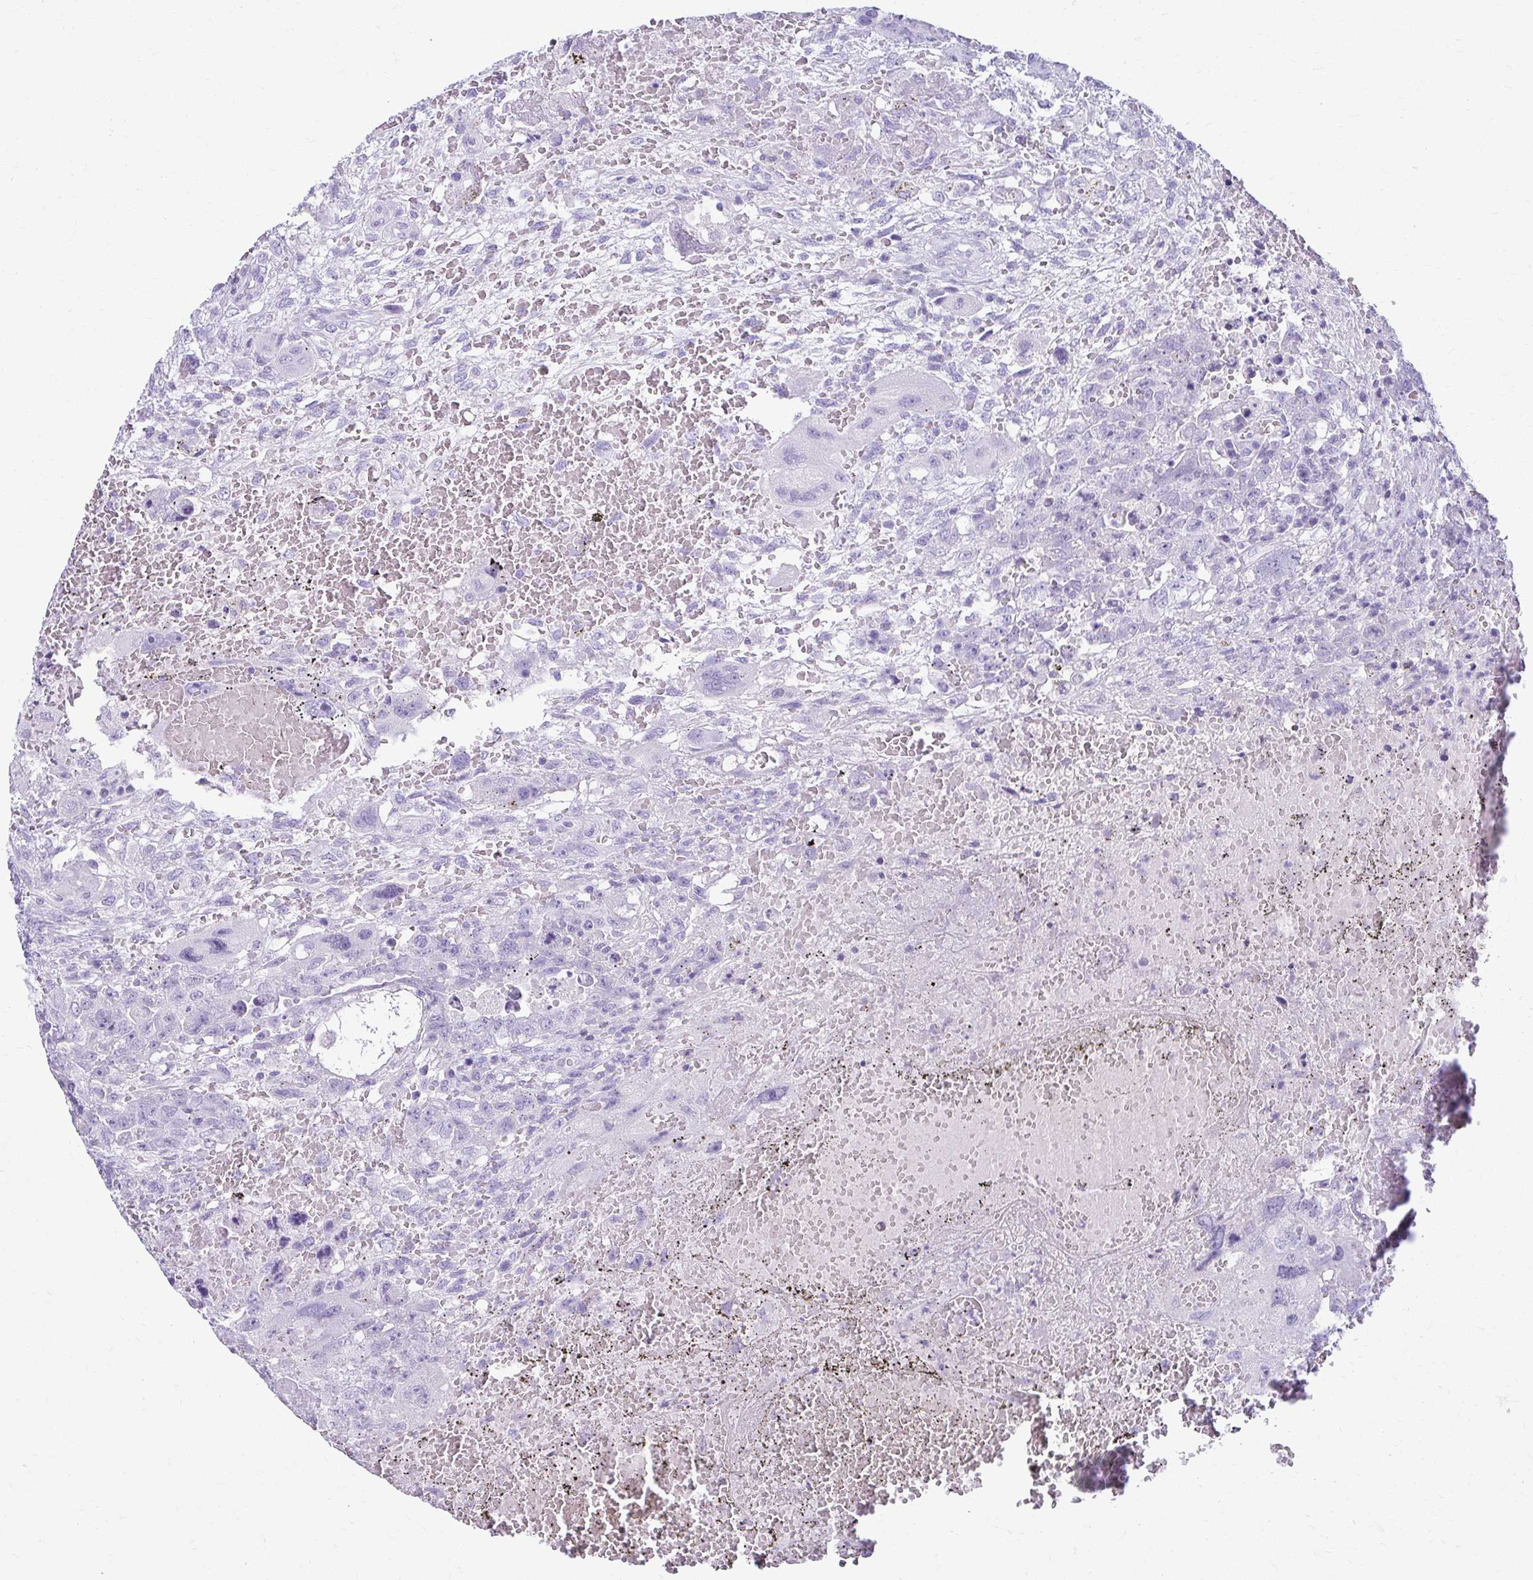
{"staining": {"intensity": "negative", "quantity": "none", "location": "none"}, "tissue": "testis cancer", "cell_type": "Tumor cells", "image_type": "cancer", "snomed": [{"axis": "morphology", "description": "Carcinoma, Embryonal, NOS"}, {"axis": "topography", "description": "Testis"}], "caption": "Testis cancer (embryonal carcinoma) was stained to show a protein in brown. There is no significant staining in tumor cells. Brightfield microscopy of immunohistochemistry (IHC) stained with DAB (brown) and hematoxylin (blue), captured at high magnification.", "gene": "ATP4B", "patient": {"sex": "male", "age": 26}}